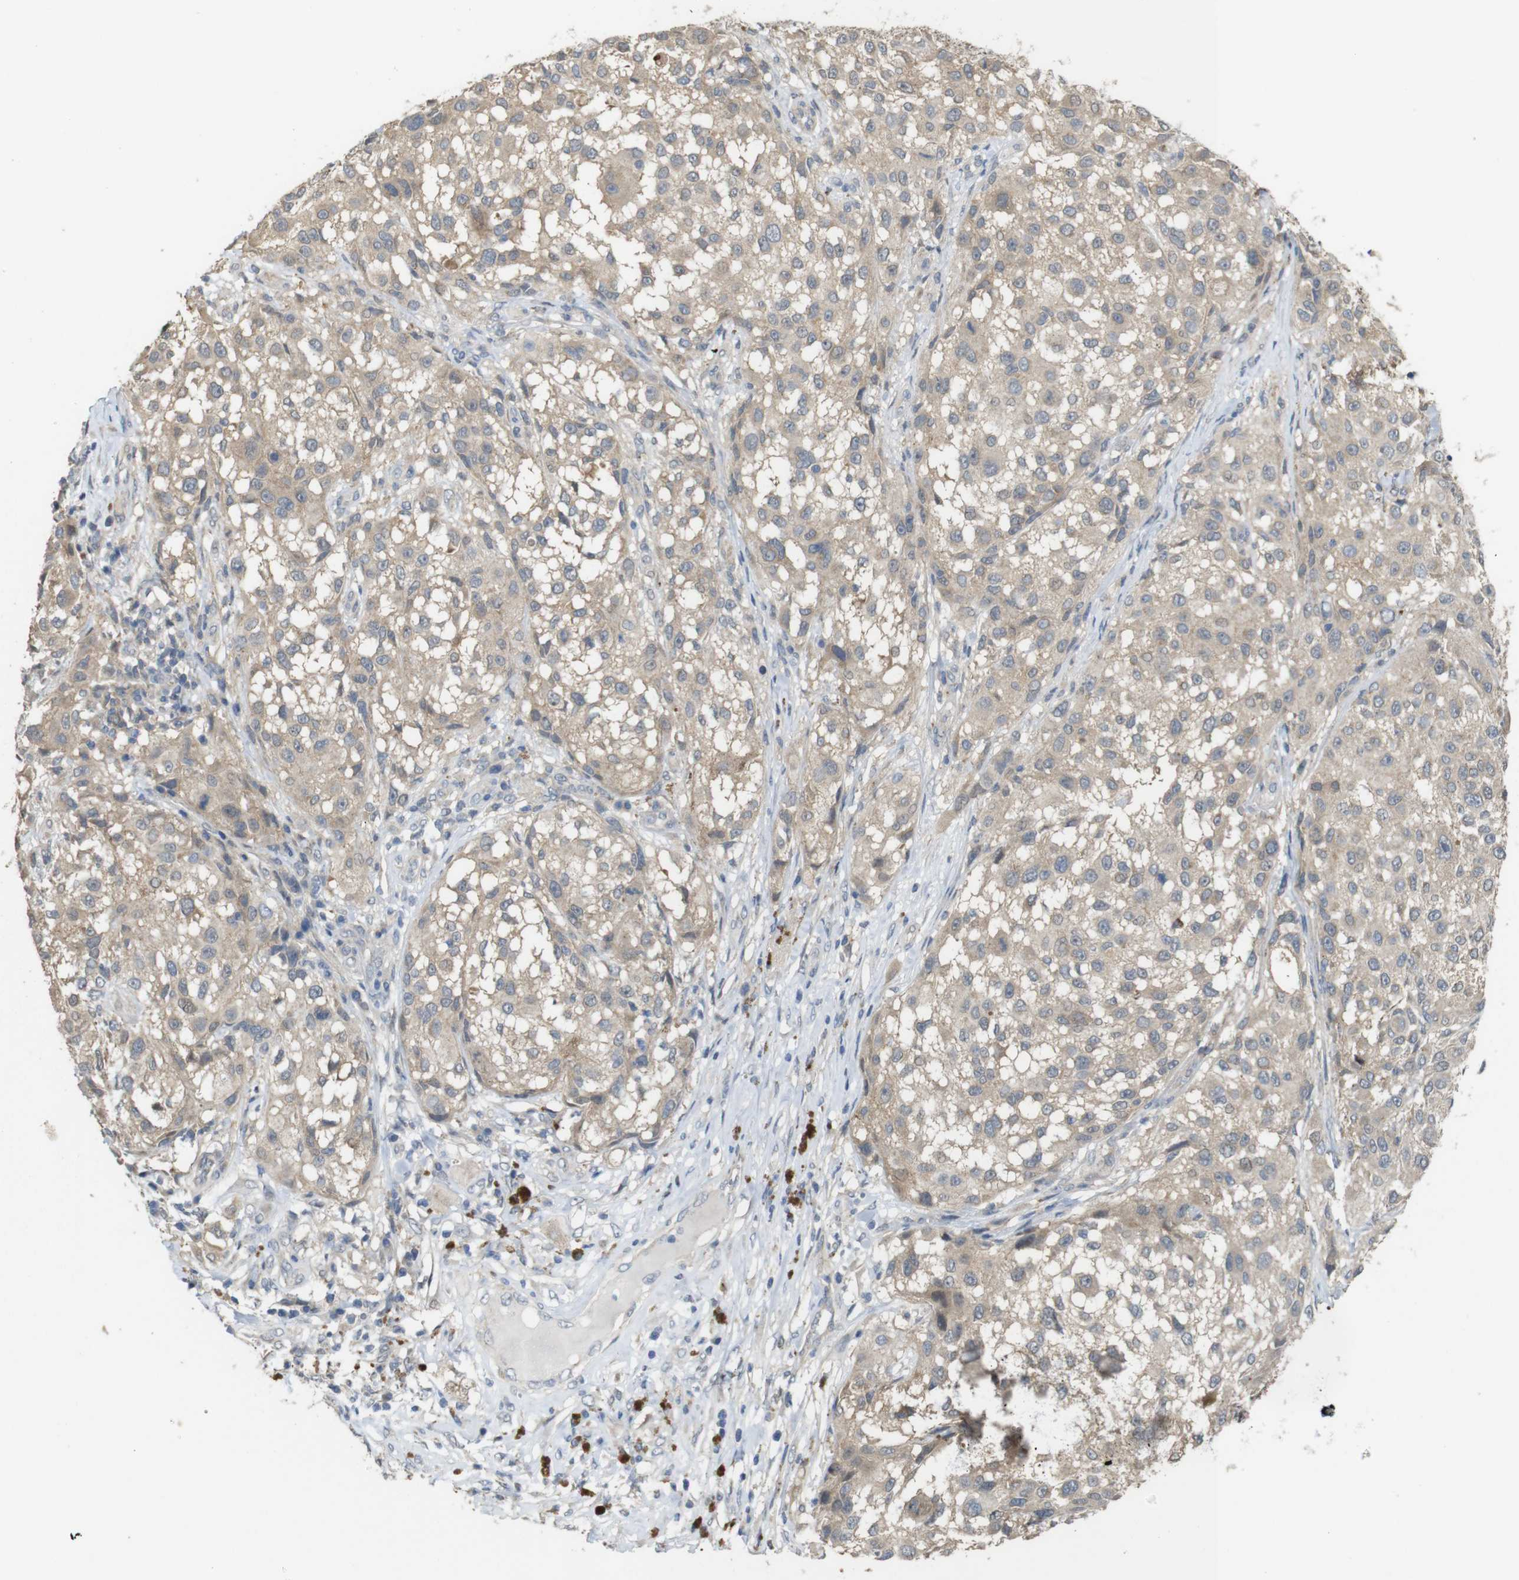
{"staining": {"intensity": "weak", "quantity": ">75%", "location": "cytoplasmic/membranous"}, "tissue": "melanoma", "cell_type": "Tumor cells", "image_type": "cancer", "snomed": [{"axis": "morphology", "description": "Necrosis, NOS"}, {"axis": "morphology", "description": "Malignant melanoma, NOS"}, {"axis": "topography", "description": "Skin"}], "caption": "Immunohistochemical staining of human malignant melanoma shows weak cytoplasmic/membranous protein positivity in about >75% of tumor cells.", "gene": "CDC34", "patient": {"sex": "female", "age": 87}}